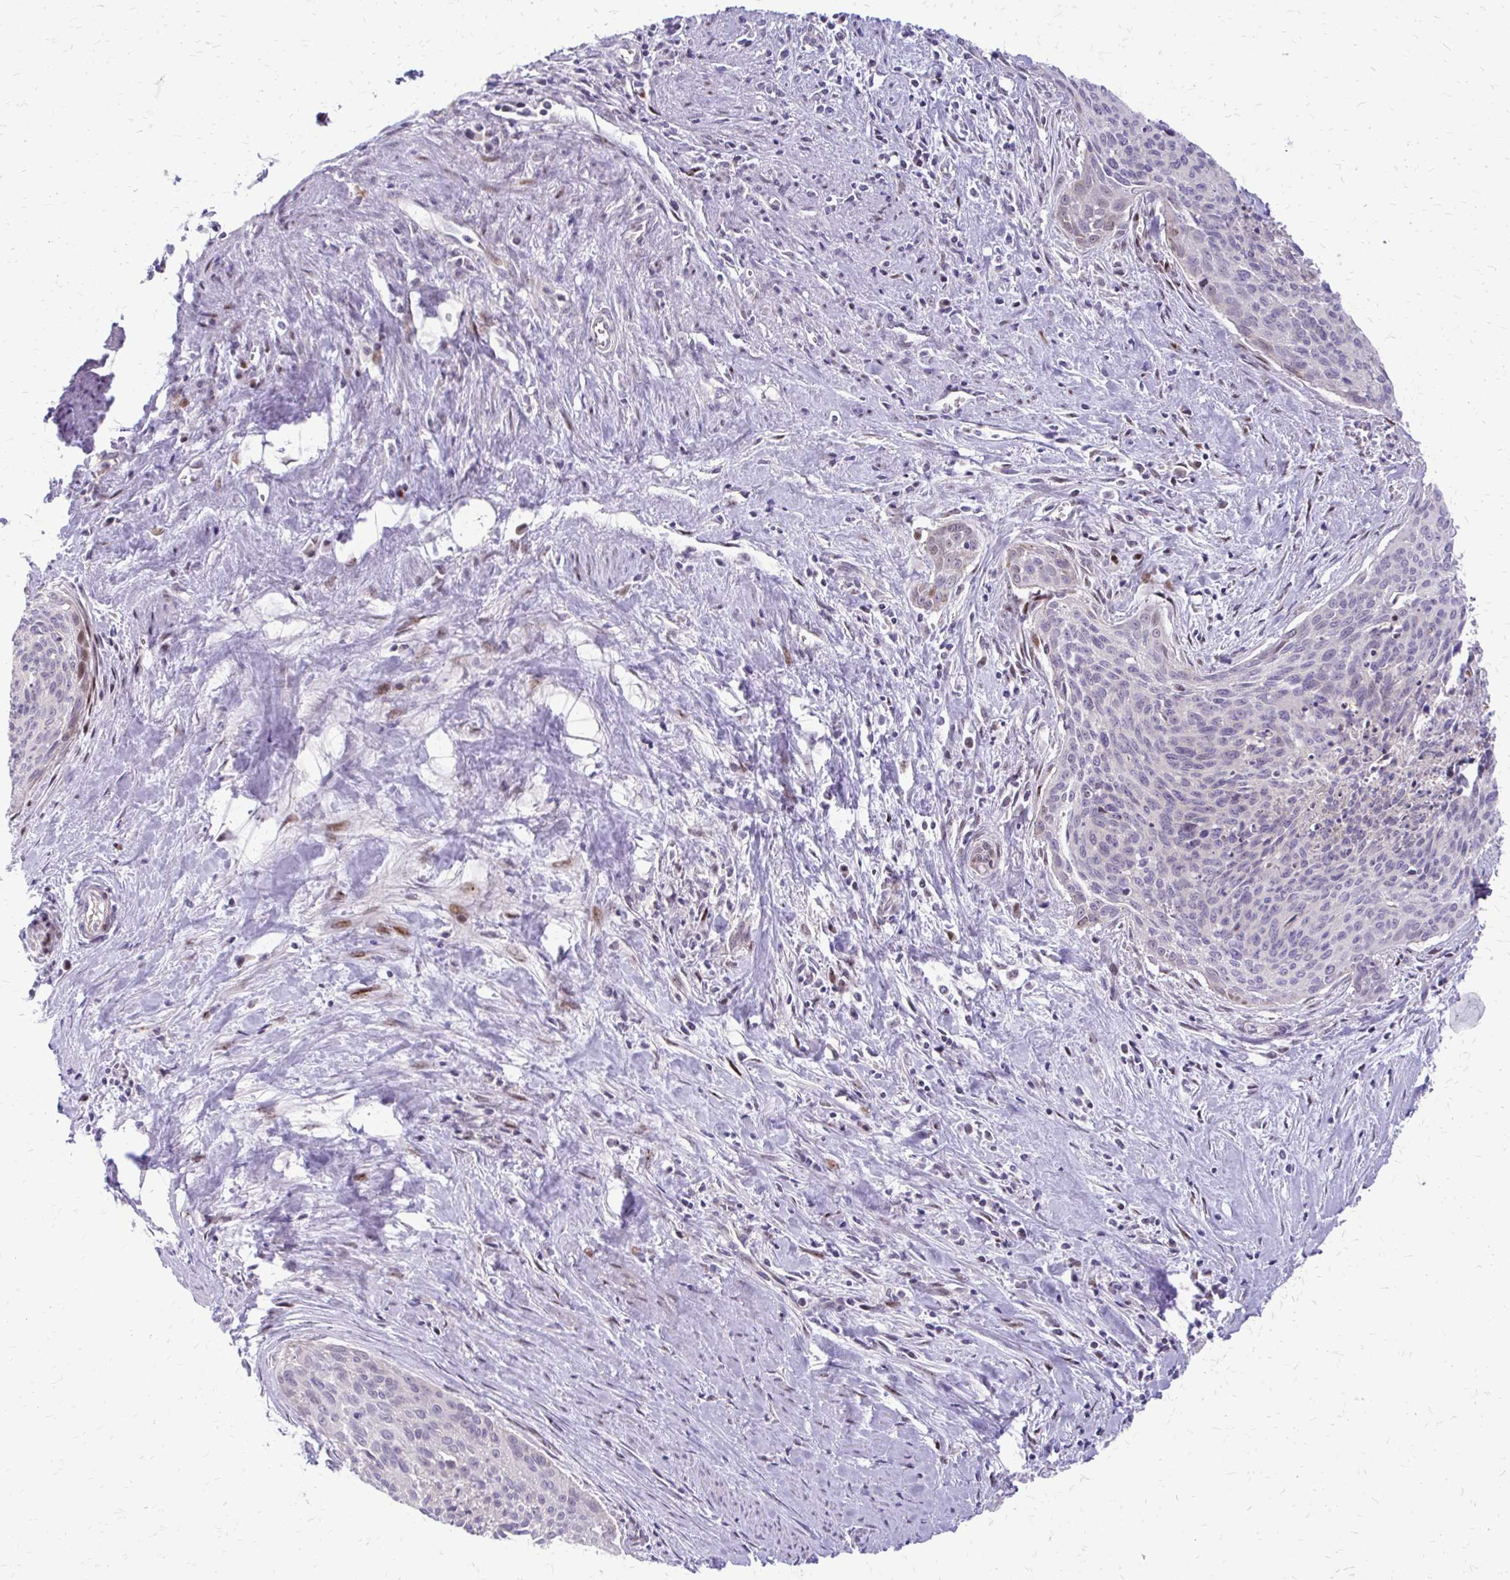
{"staining": {"intensity": "moderate", "quantity": "<25%", "location": "nuclear"}, "tissue": "cervical cancer", "cell_type": "Tumor cells", "image_type": "cancer", "snomed": [{"axis": "morphology", "description": "Squamous cell carcinoma, NOS"}, {"axis": "topography", "description": "Cervix"}], "caption": "The photomicrograph exhibits staining of cervical cancer, revealing moderate nuclear protein expression (brown color) within tumor cells.", "gene": "PPDPFL", "patient": {"sex": "female", "age": 55}}